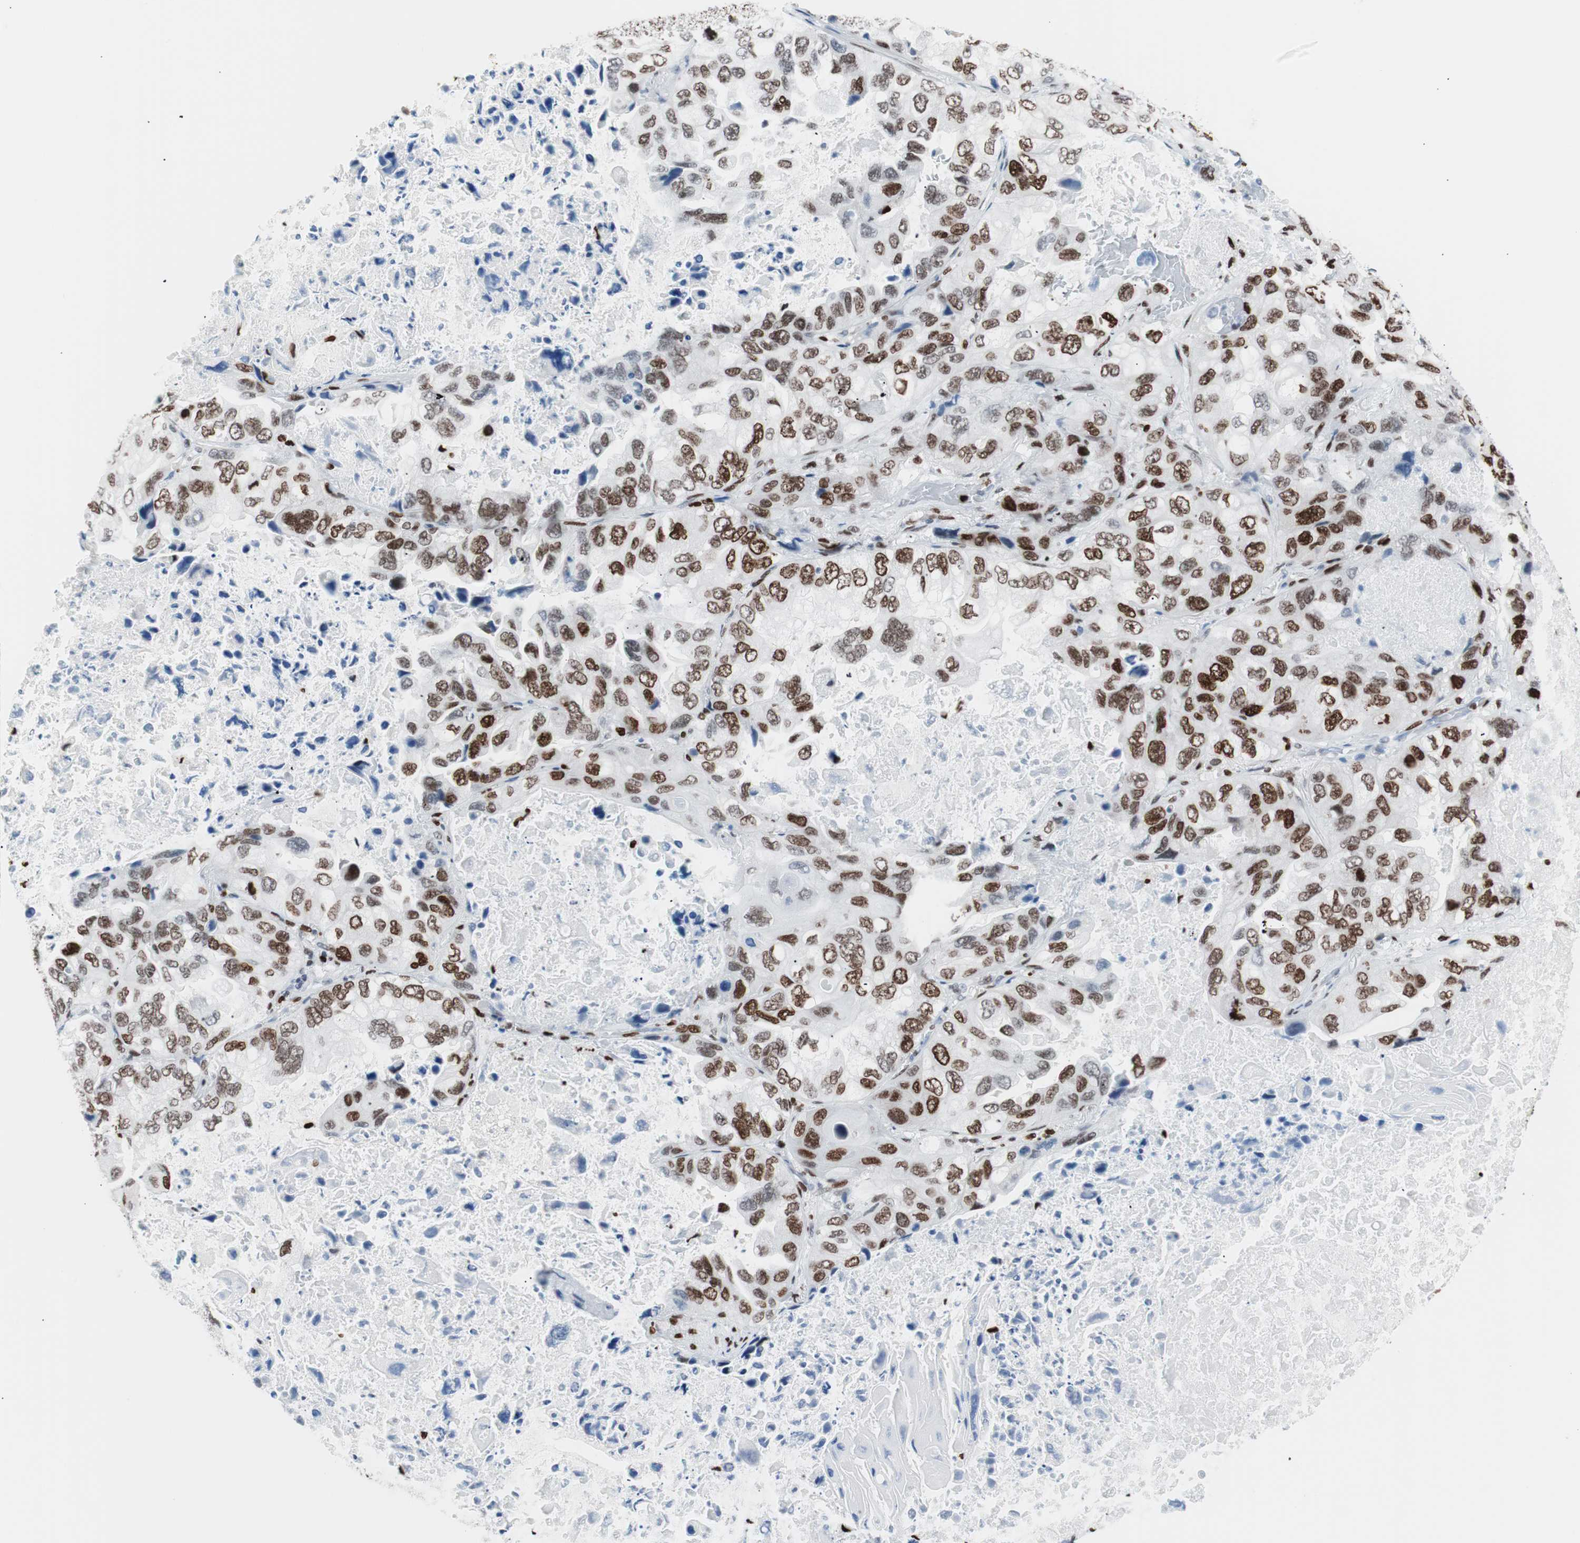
{"staining": {"intensity": "moderate", "quantity": ">75%", "location": "nuclear"}, "tissue": "lung cancer", "cell_type": "Tumor cells", "image_type": "cancer", "snomed": [{"axis": "morphology", "description": "Squamous cell carcinoma, NOS"}, {"axis": "topography", "description": "Lung"}], "caption": "Immunohistochemical staining of human lung squamous cell carcinoma exhibits medium levels of moderate nuclear expression in approximately >75% of tumor cells. (Stains: DAB in brown, nuclei in blue, Microscopy: brightfield microscopy at high magnification).", "gene": "CEBPB", "patient": {"sex": "female", "age": 73}}